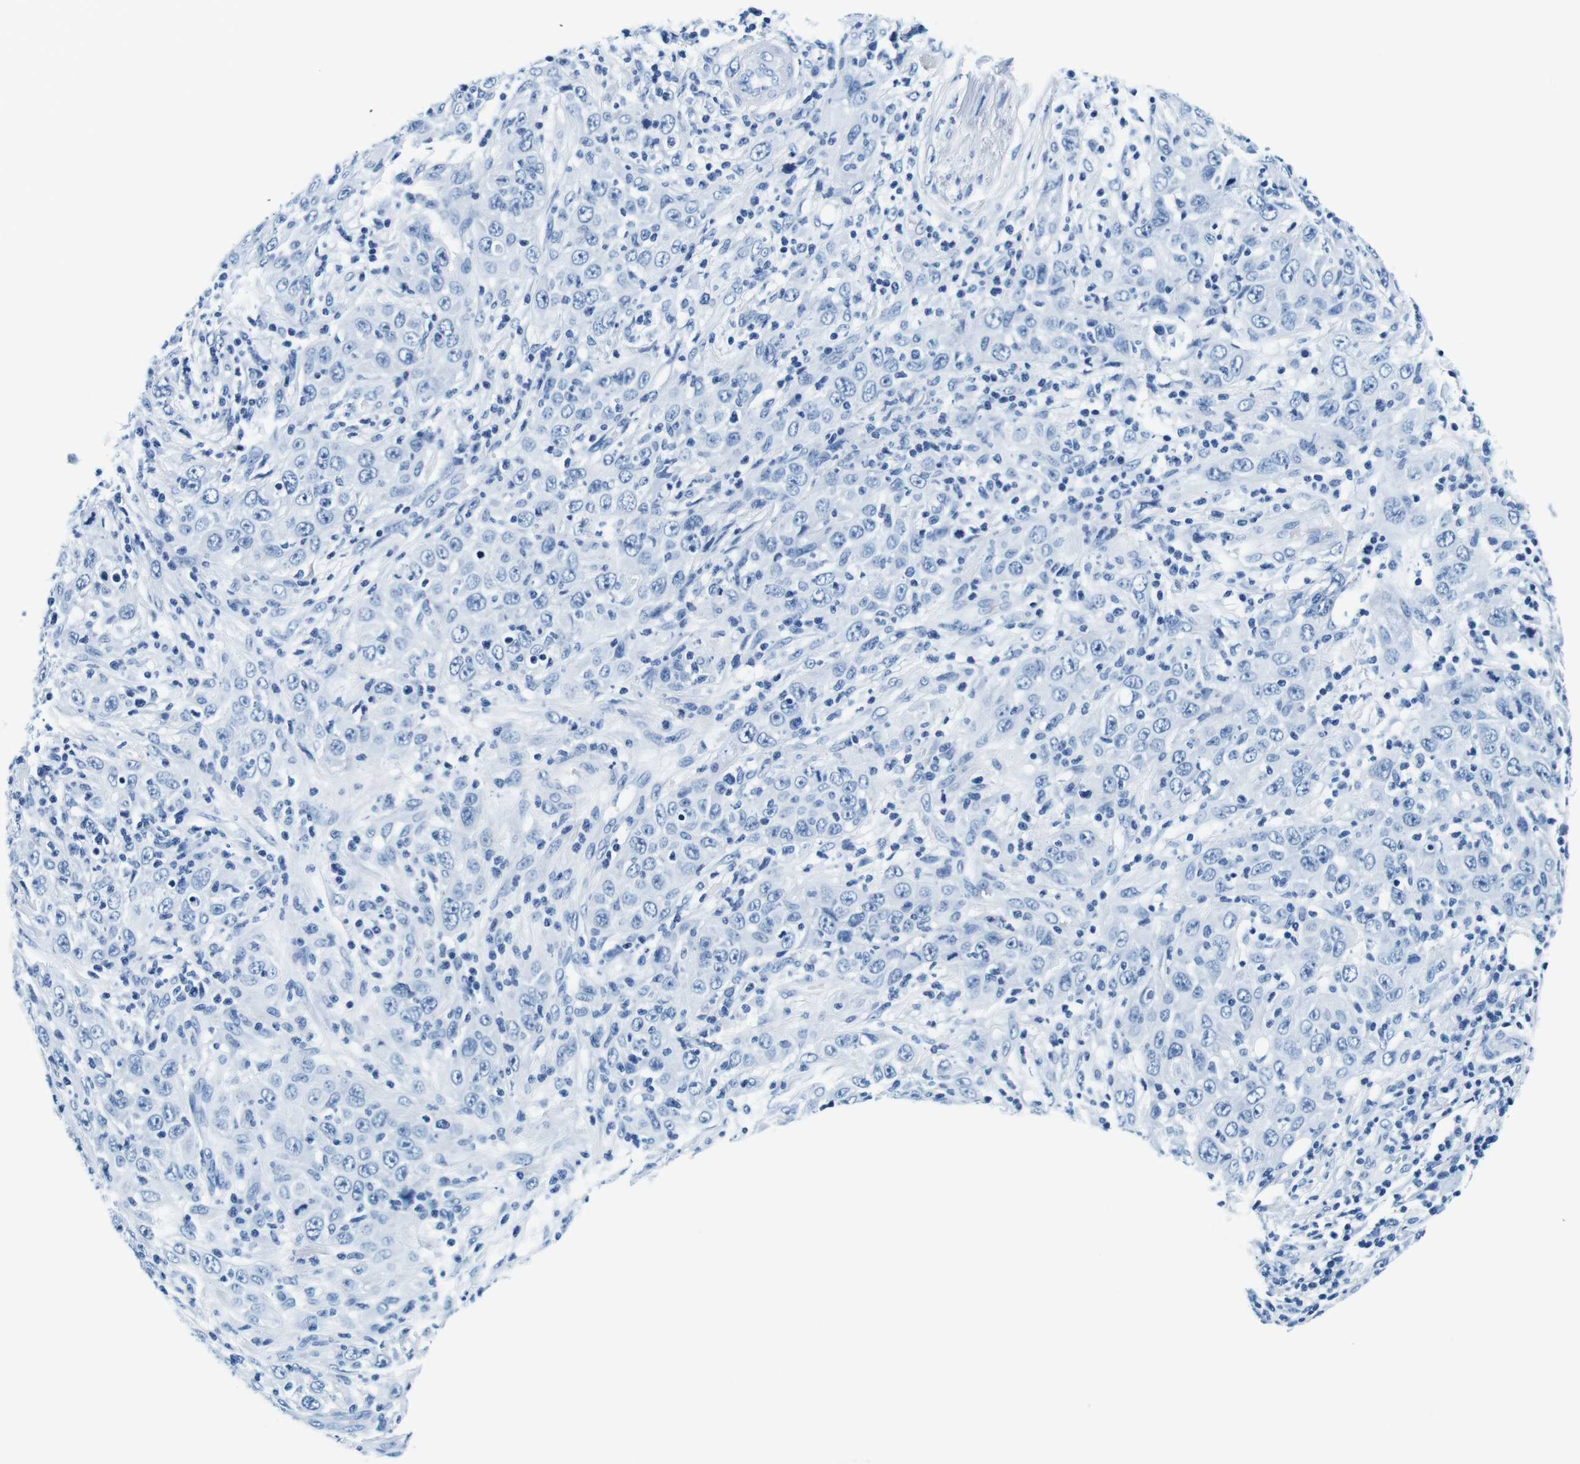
{"staining": {"intensity": "negative", "quantity": "none", "location": "none"}, "tissue": "skin cancer", "cell_type": "Tumor cells", "image_type": "cancer", "snomed": [{"axis": "morphology", "description": "Squamous cell carcinoma, NOS"}, {"axis": "topography", "description": "Skin"}], "caption": "High magnification brightfield microscopy of squamous cell carcinoma (skin) stained with DAB (brown) and counterstained with hematoxylin (blue): tumor cells show no significant staining. Brightfield microscopy of IHC stained with DAB (brown) and hematoxylin (blue), captured at high magnification.", "gene": "ELANE", "patient": {"sex": "female", "age": 88}}